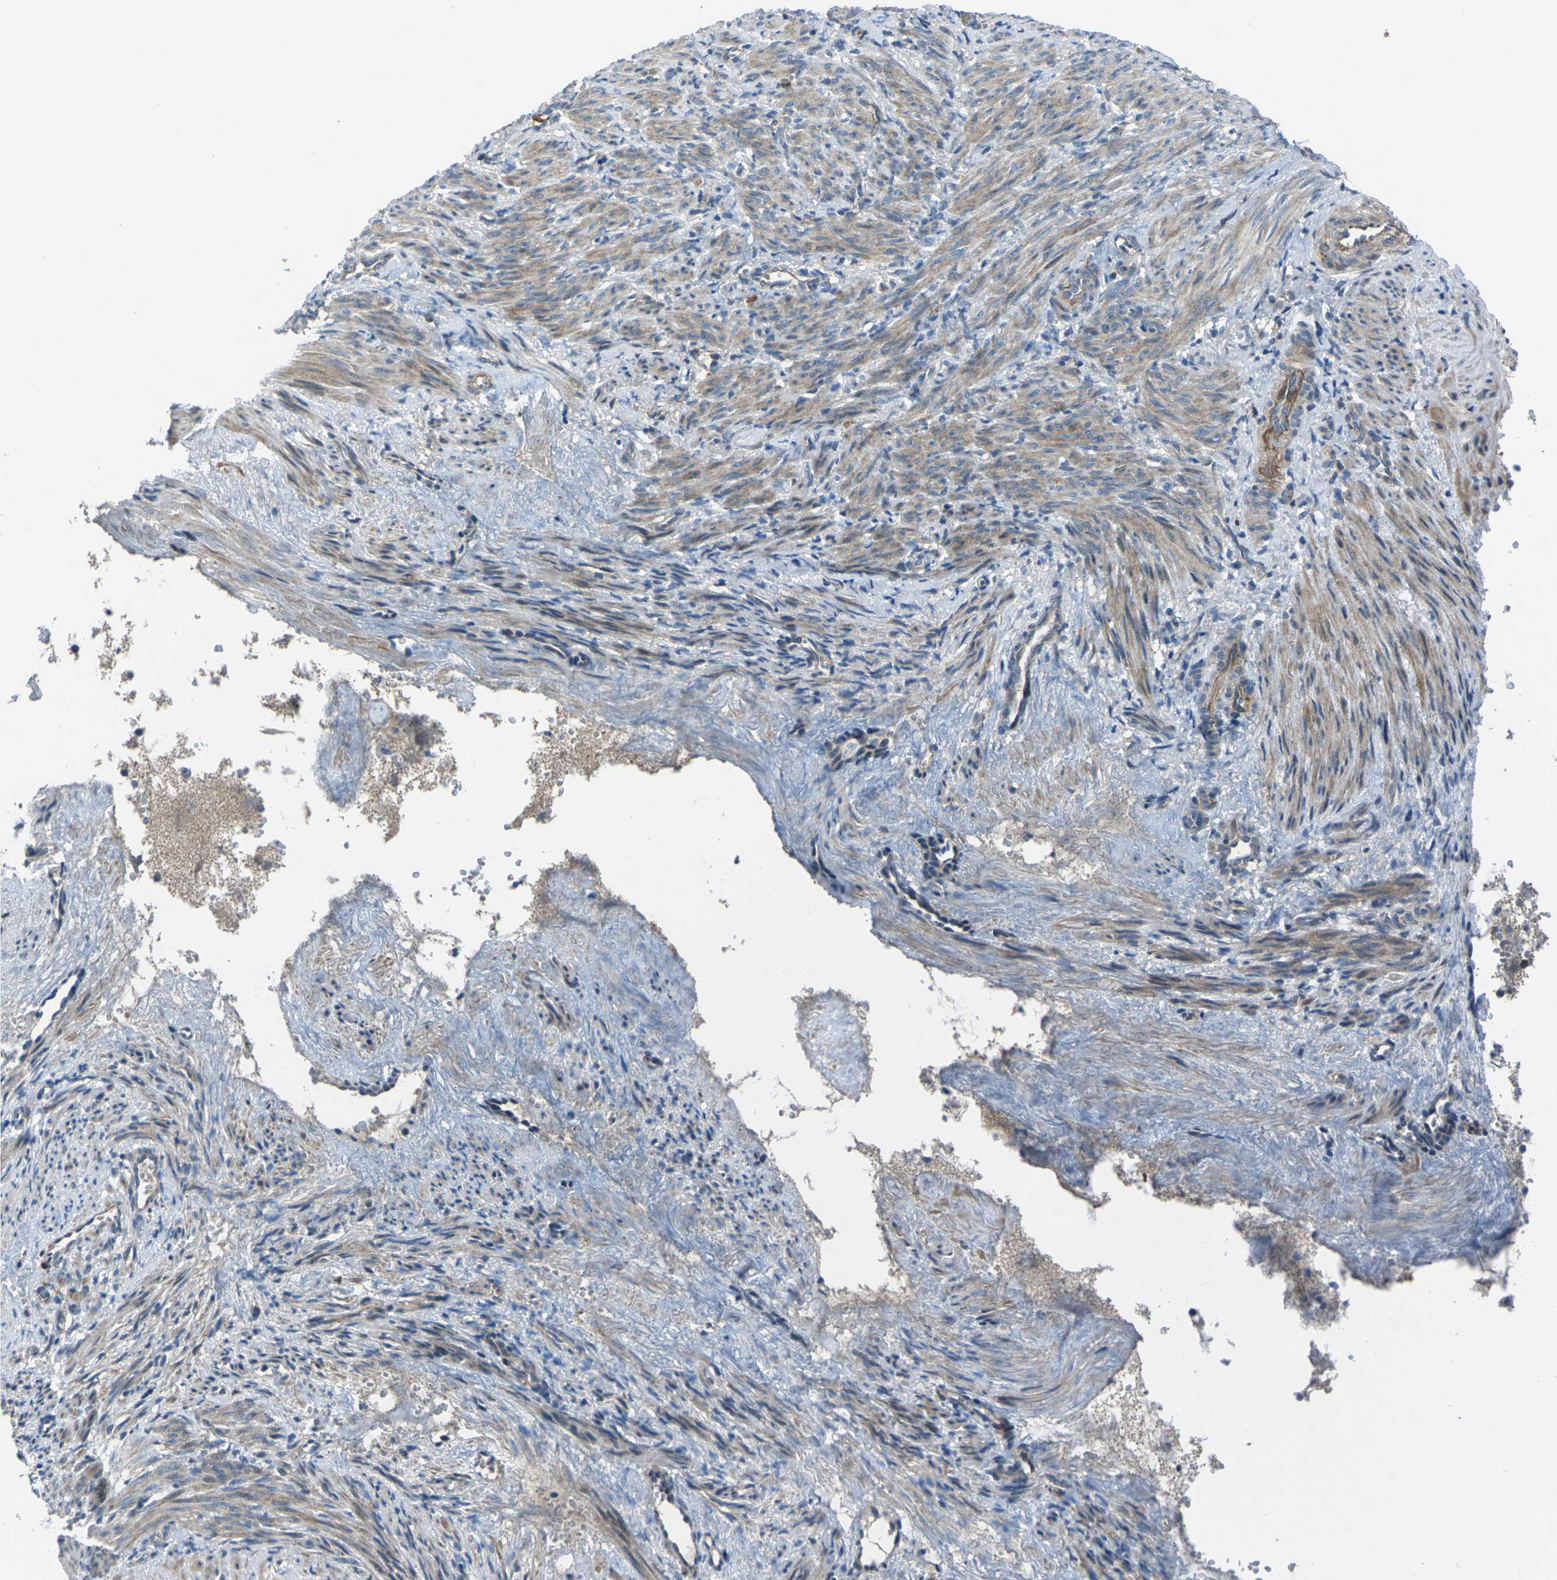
{"staining": {"intensity": "moderate", "quantity": ">75%", "location": "cytoplasmic/membranous"}, "tissue": "smooth muscle", "cell_type": "Smooth muscle cells", "image_type": "normal", "snomed": [{"axis": "morphology", "description": "Normal tissue, NOS"}, {"axis": "topography", "description": "Endometrium"}], "caption": "Smooth muscle cells show moderate cytoplasmic/membranous staining in approximately >75% of cells in unremarkable smooth muscle. (DAB IHC with brightfield microscopy, high magnification).", "gene": "EDNRA", "patient": {"sex": "female", "age": 33}}